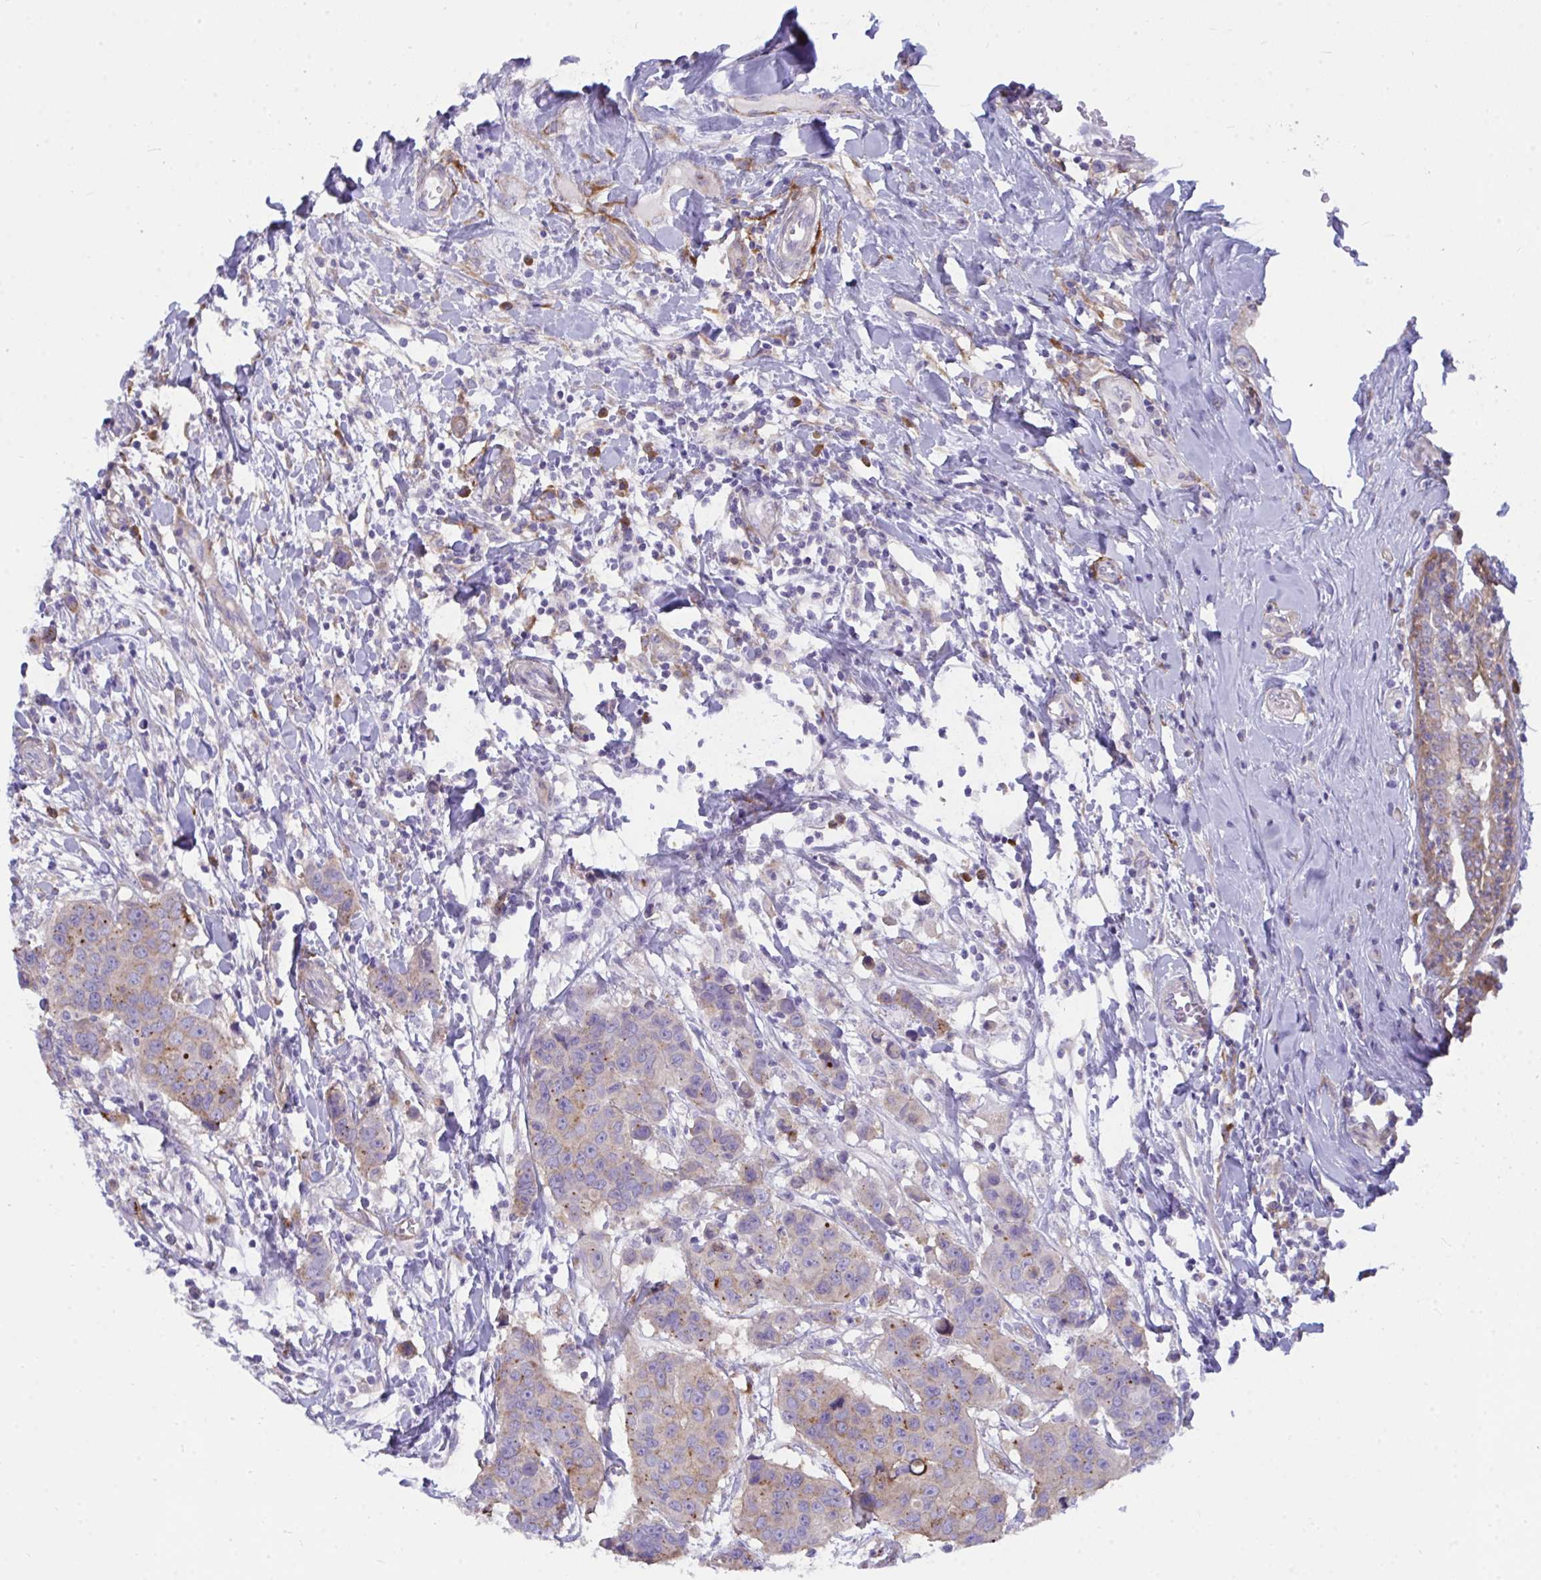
{"staining": {"intensity": "moderate", "quantity": "25%-75%", "location": "cytoplasmic/membranous"}, "tissue": "breast cancer", "cell_type": "Tumor cells", "image_type": "cancer", "snomed": [{"axis": "morphology", "description": "Duct carcinoma"}, {"axis": "topography", "description": "Breast"}], "caption": "An image of human breast cancer (invasive ductal carcinoma) stained for a protein displays moderate cytoplasmic/membranous brown staining in tumor cells. (Brightfield microscopy of DAB IHC at high magnification).", "gene": "GAB1", "patient": {"sex": "female", "age": 24}}